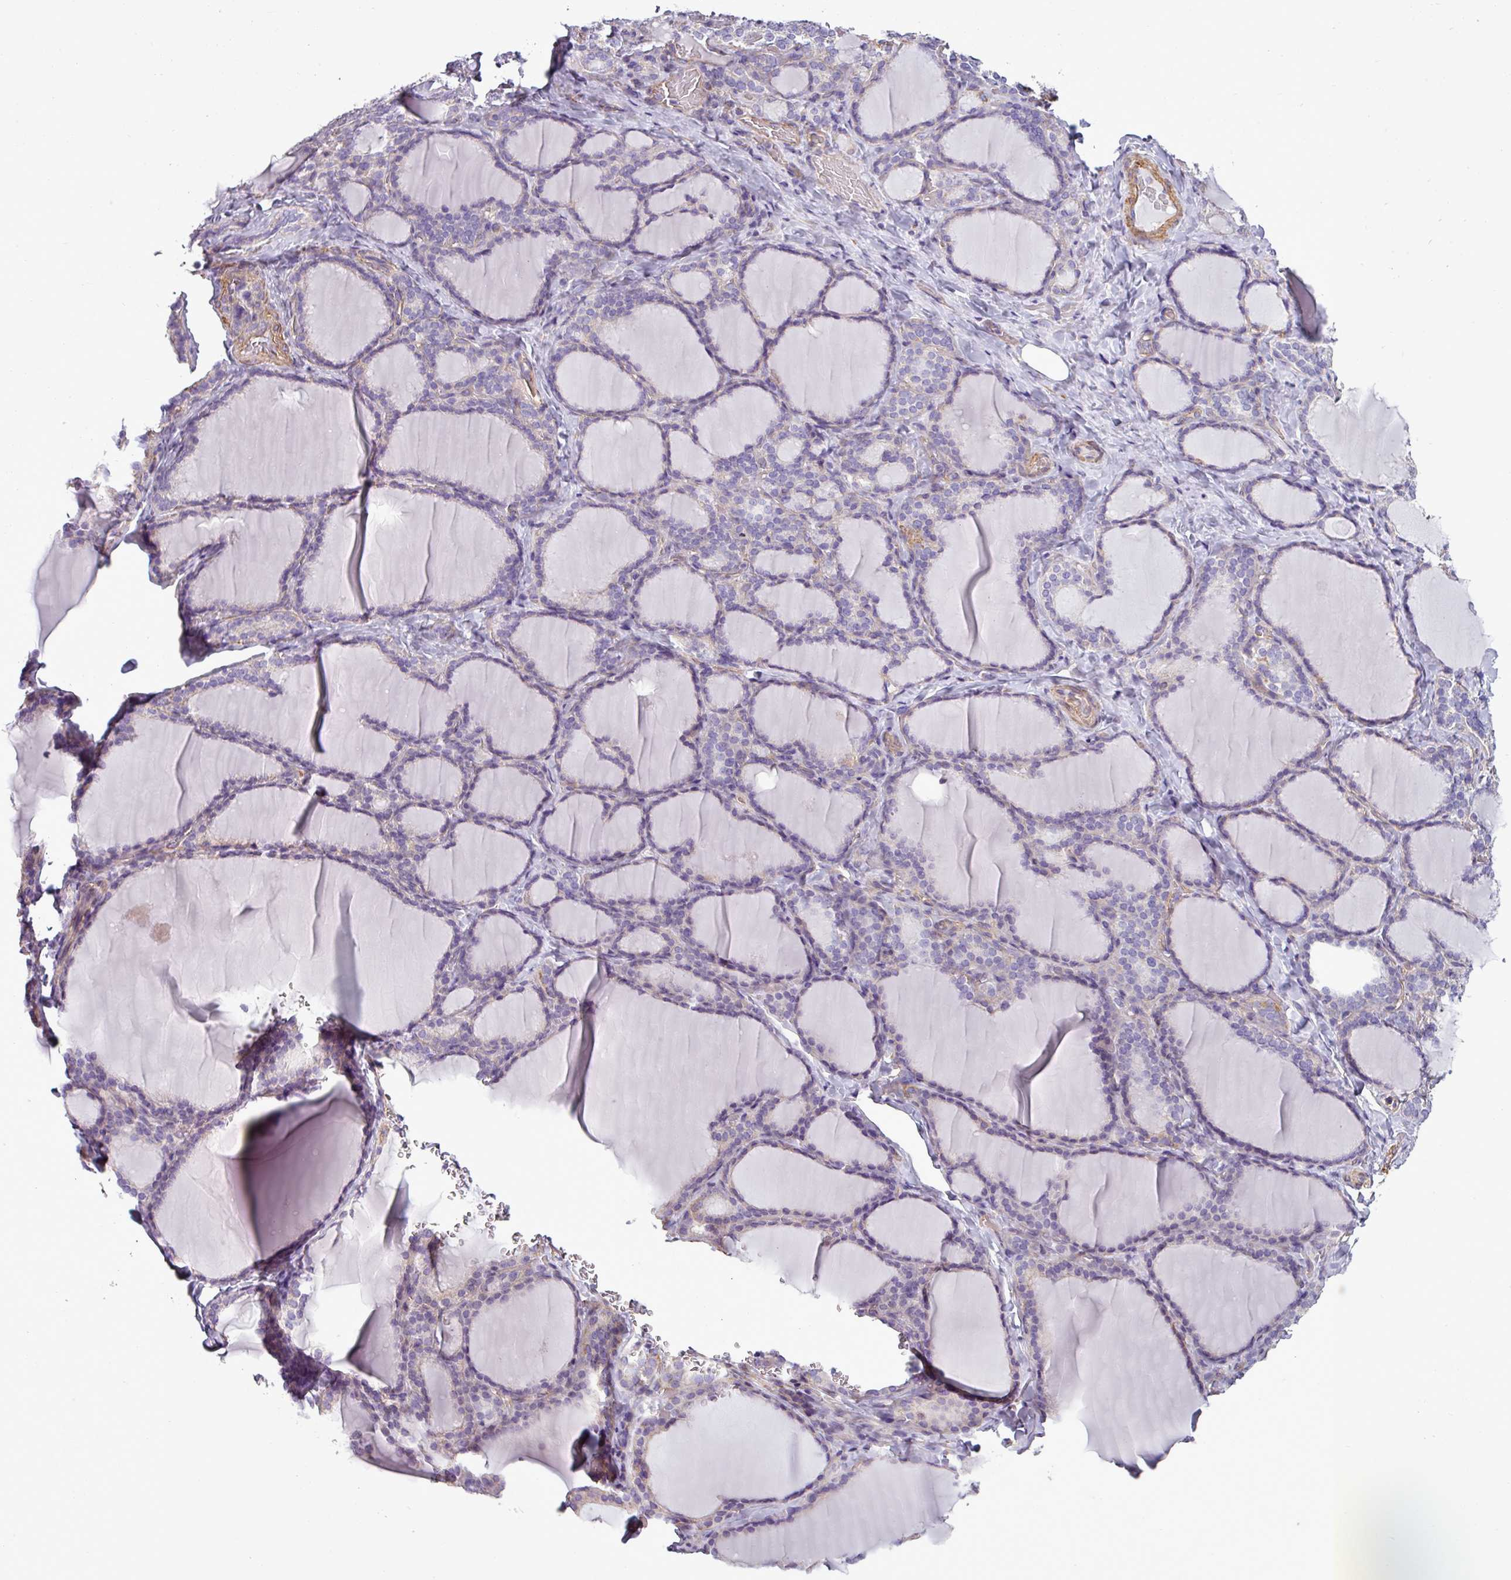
{"staining": {"intensity": "moderate", "quantity": "<25%", "location": "cytoplasmic/membranous"}, "tissue": "thyroid gland", "cell_type": "Glandular cells", "image_type": "normal", "snomed": [{"axis": "morphology", "description": "Normal tissue, NOS"}, {"axis": "topography", "description": "Thyroid gland"}], "caption": "This photomicrograph exhibits IHC staining of normal thyroid gland, with low moderate cytoplasmic/membranous positivity in about <25% of glandular cells.", "gene": "BTN2A2", "patient": {"sex": "female", "age": 31}}